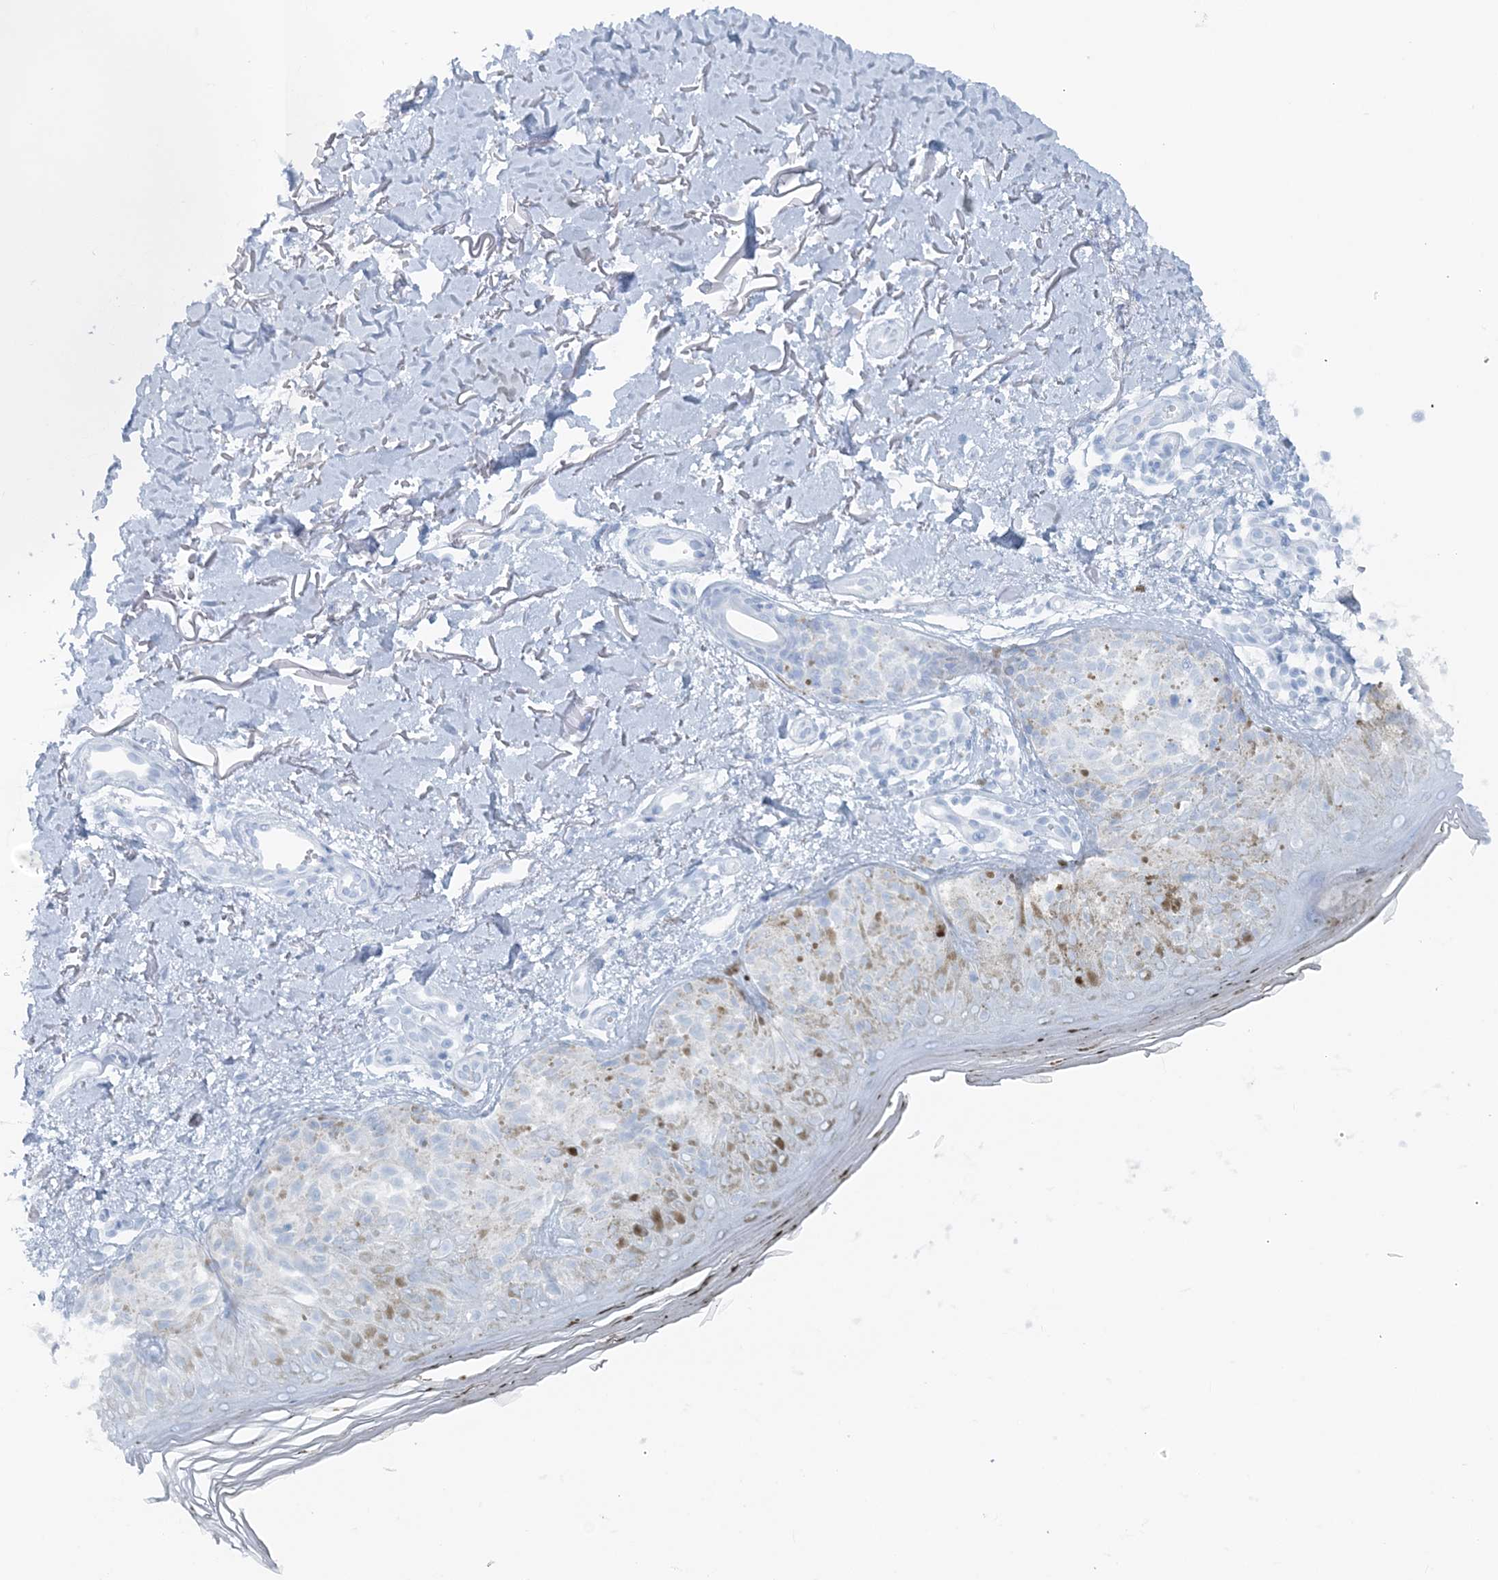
{"staining": {"intensity": "negative", "quantity": "none", "location": "none"}, "tissue": "melanoma", "cell_type": "Tumor cells", "image_type": "cancer", "snomed": [{"axis": "morphology", "description": "Malignant melanoma, NOS"}, {"axis": "topography", "description": "Skin"}], "caption": "Malignant melanoma was stained to show a protein in brown. There is no significant positivity in tumor cells.", "gene": "ATP11A", "patient": {"sex": "female", "age": 50}}